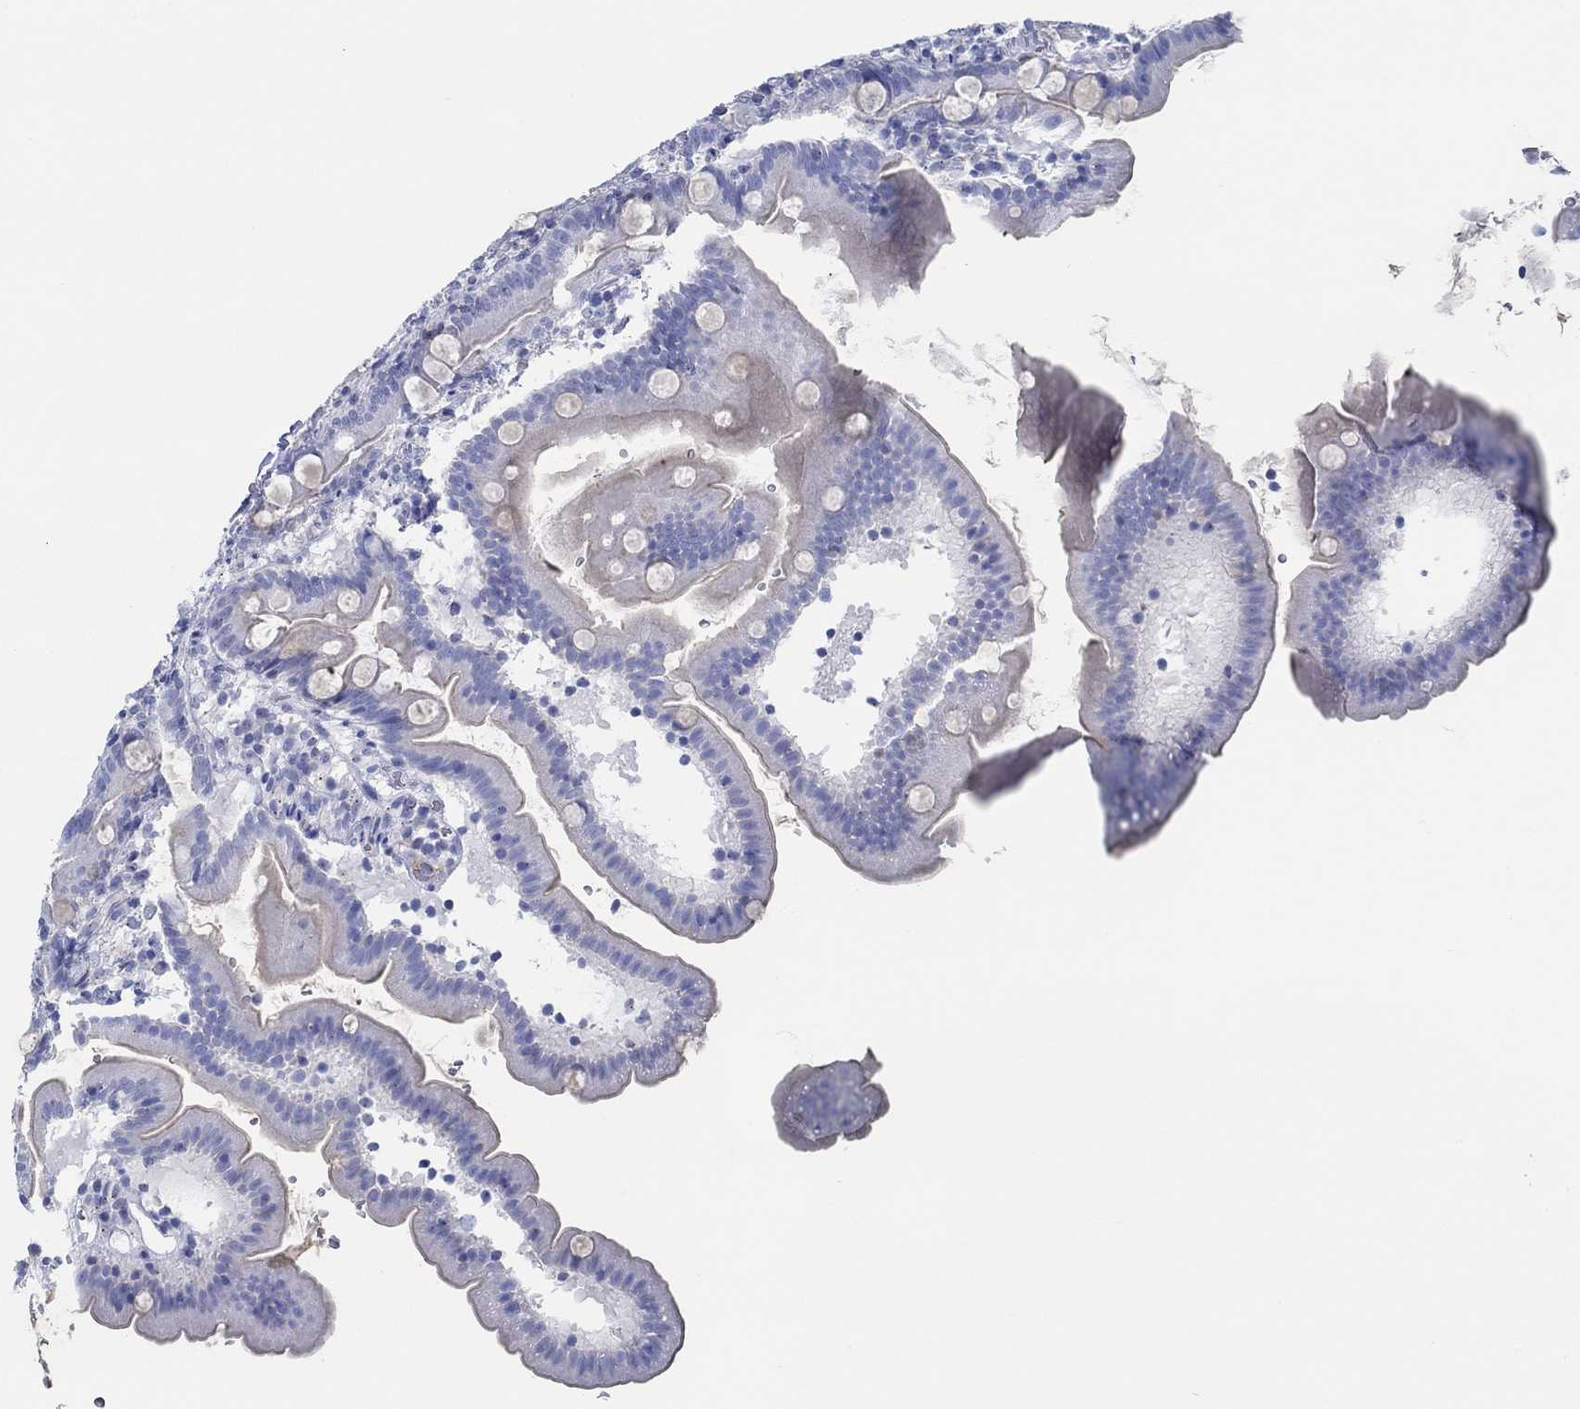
{"staining": {"intensity": "negative", "quantity": "none", "location": "none"}, "tissue": "duodenum", "cell_type": "Glandular cells", "image_type": "normal", "snomed": [{"axis": "morphology", "description": "Normal tissue, NOS"}, {"axis": "topography", "description": "Duodenum"}], "caption": "Micrograph shows no protein expression in glandular cells of unremarkable duodenum.", "gene": "IGFBP6", "patient": {"sex": "female", "age": 67}}